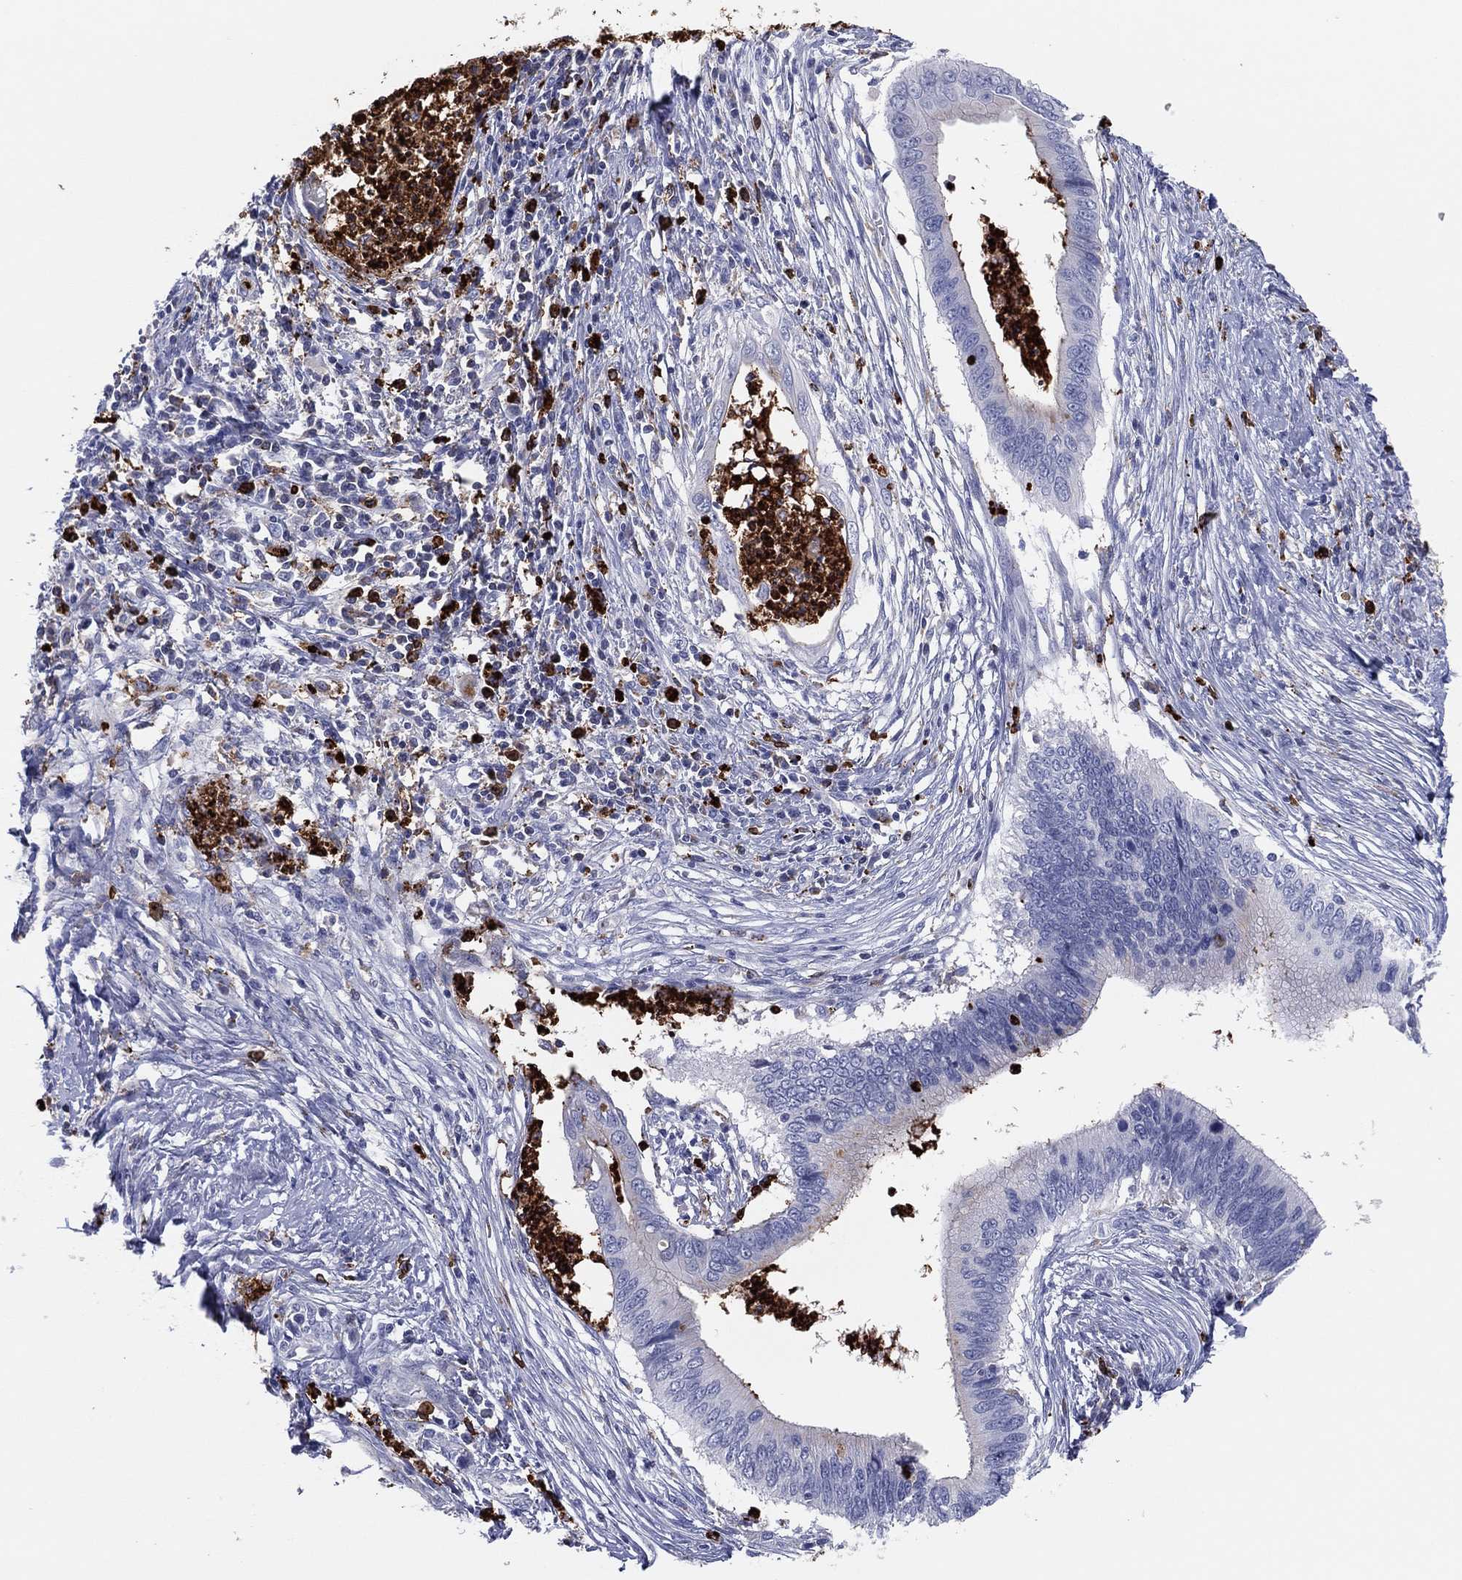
{"staining": {"intensity": "negative", "quantity": "none", "location": "none"}, "tissue": "cervical cancer", "cell_type": "Tumor cells", "image_type": "cancer", "snomed": [{"axis": "morphology", "description": "Adenocarcinoma, NOS"}, {"axis": "topography", "description": "Cervix"}], "caption": "IHC histopathology image of cervical cancer (adenocarcinoma) stained for a protein (brown), which displays no positivity in tumor cells.", "gene": "PLAC8", "patient": {"sex": "female", "age": 42}}